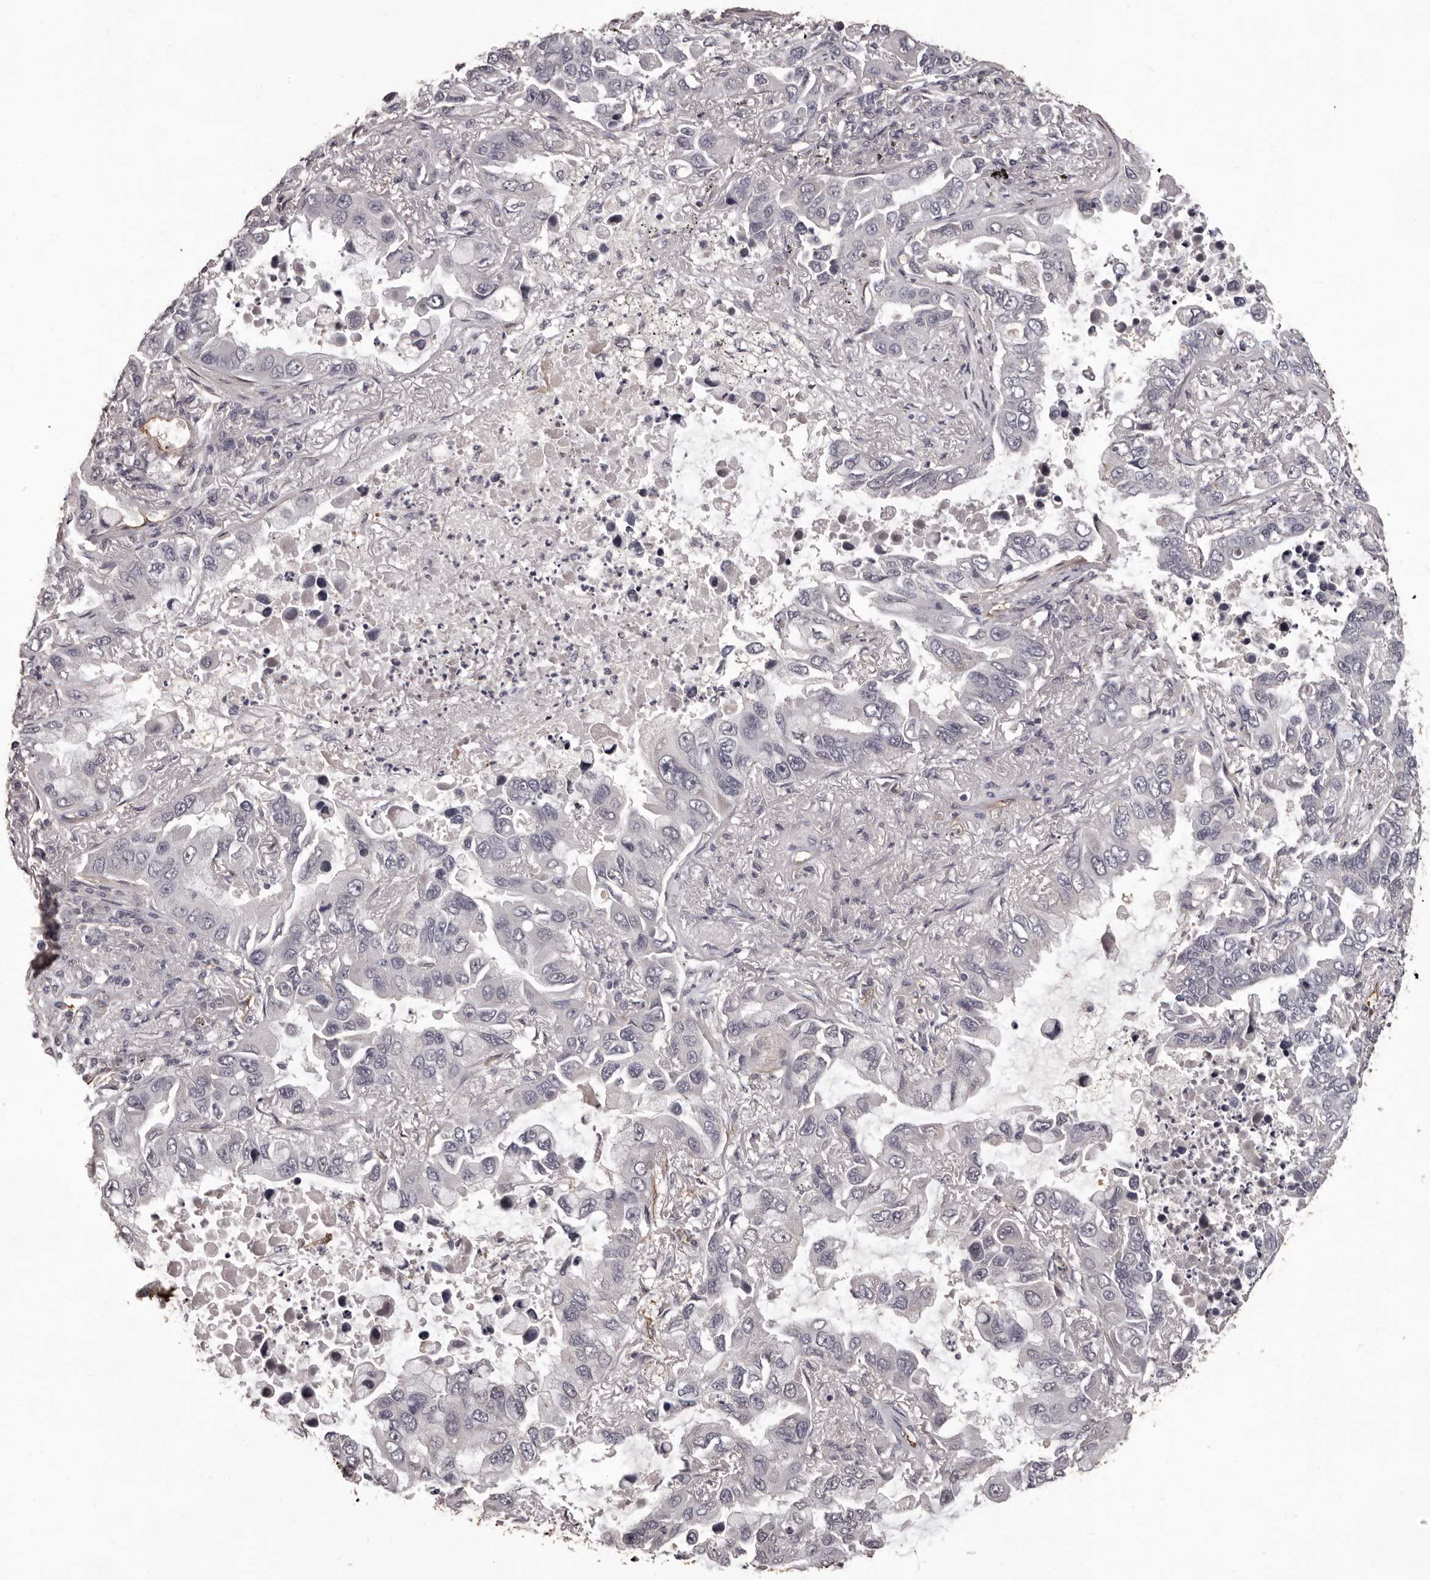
{"staining": {"intensity": "negative", "quantity": "none", "location": "none"}, "tissue": "lung cancer", "cell_type": "Tumor cells", "image_type": "cancer", "snomed": [{"axis": "morphology", "description": "Adenocarcinoma, NOS"}, {"axis": "topography", "description": "Lung"}], "caption": "The image displays no significant staining in tumor cells of lung cancer (adenocarcinoma).", "gene": "GPR78", "patient": {"sex": "male", "age": 64}}